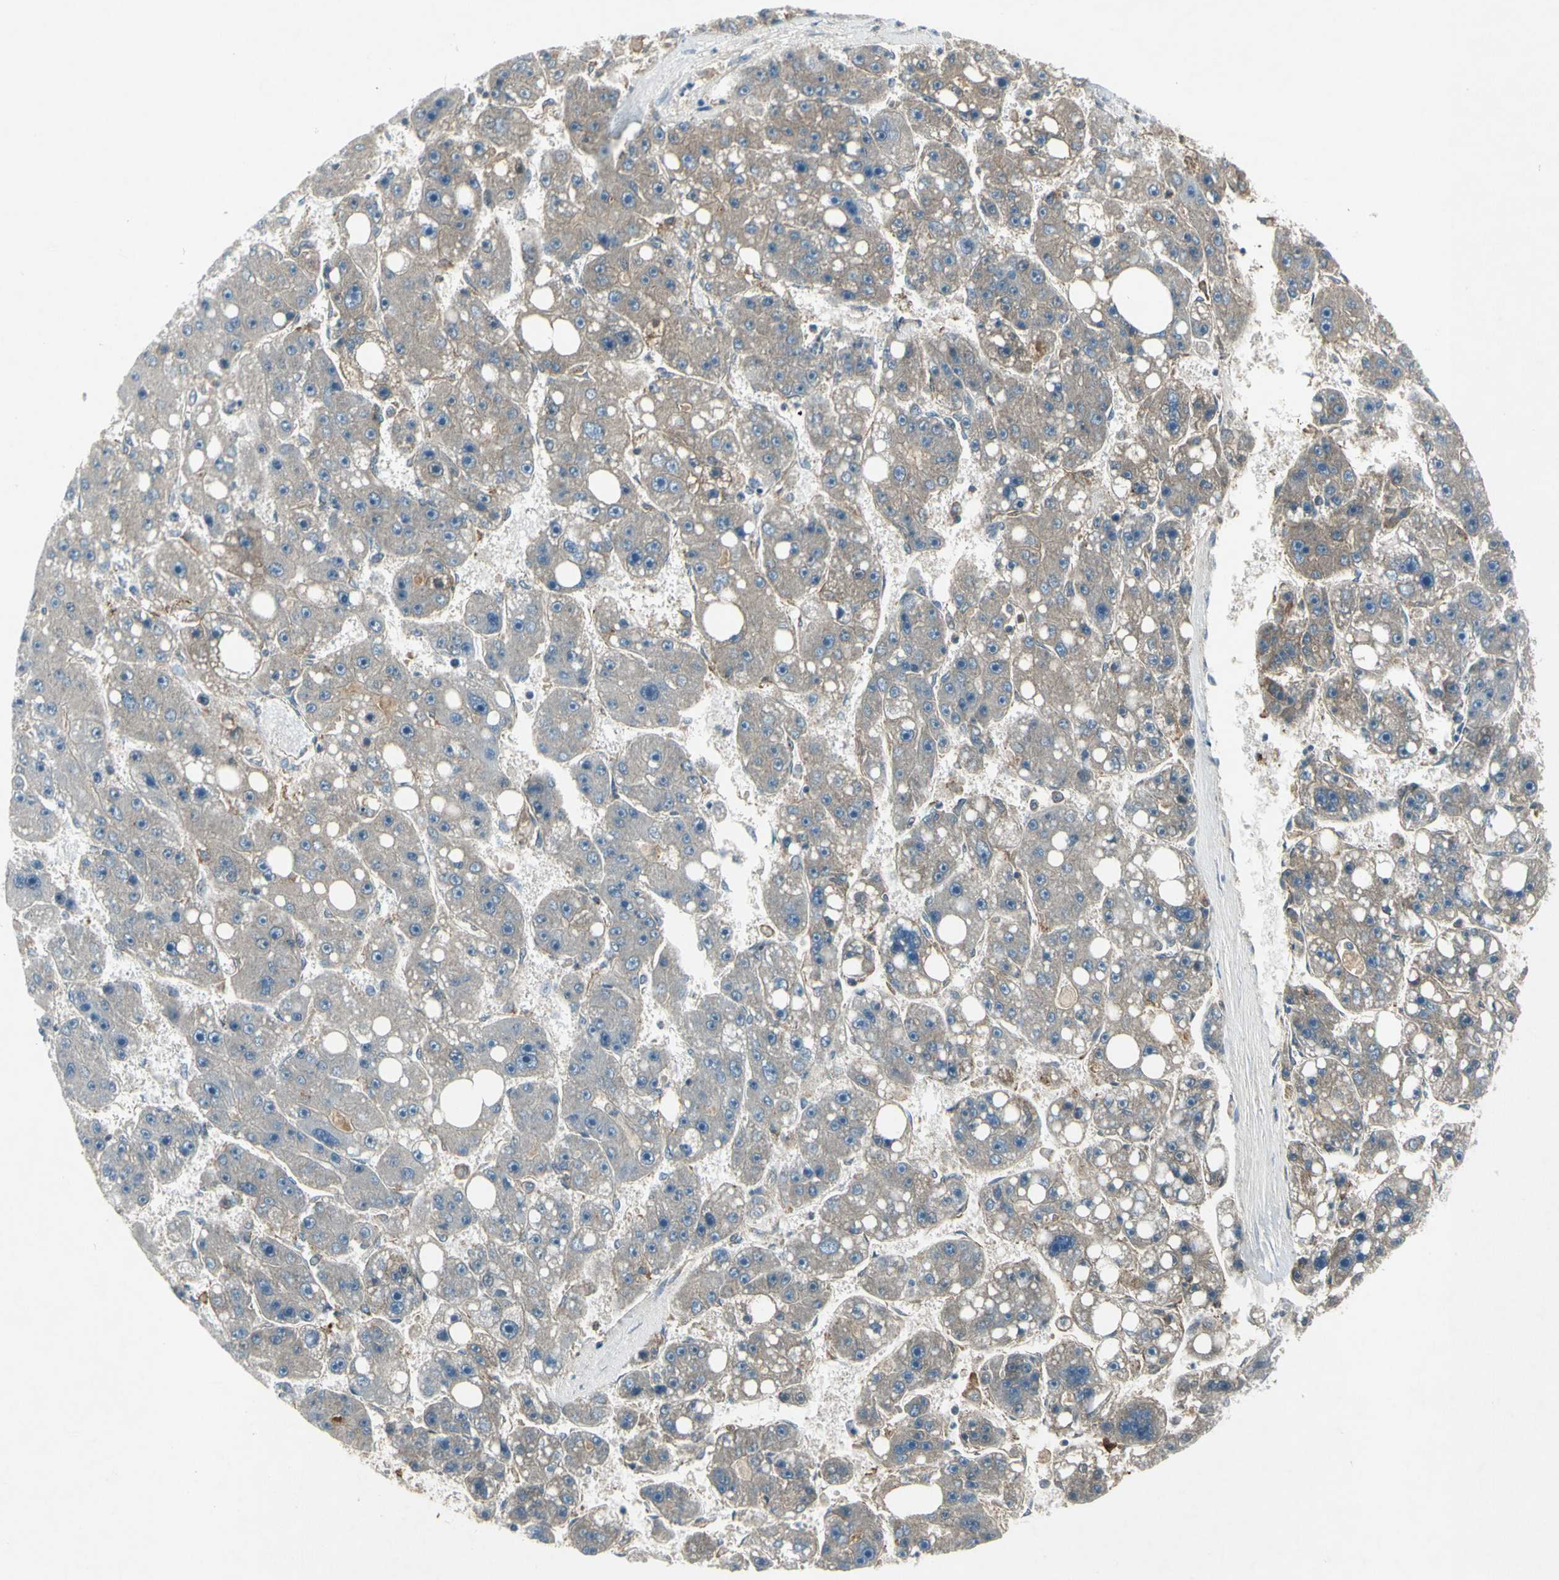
{"staining": {"intensity": "moderate", "quantity": "<25%", "location": "cytoplasmic/membranous"}, "tissue": "liver cancer", "cell_type": "Tumor cells", "image_type": "cancer", "snomed": [{"axis": "morphology", "description": "Carcinoma, Hepatocellular, NOS"}, {"axis": "topography", "description": "Liver"}], "caption": "Protein expression analysis of human hepatocellular carcinoma (liver) reveals moderate cytoplasmic/membranous expression in approximately <25% of tumor cells. The staining was performed using DAB (3,3'-diaminobenzidine), with brown indicating positive protein expression. Nuclei are stained blue with hematoxylin.", "gene": "IGHM", "patient": {"sex": "female", "age": 61}}